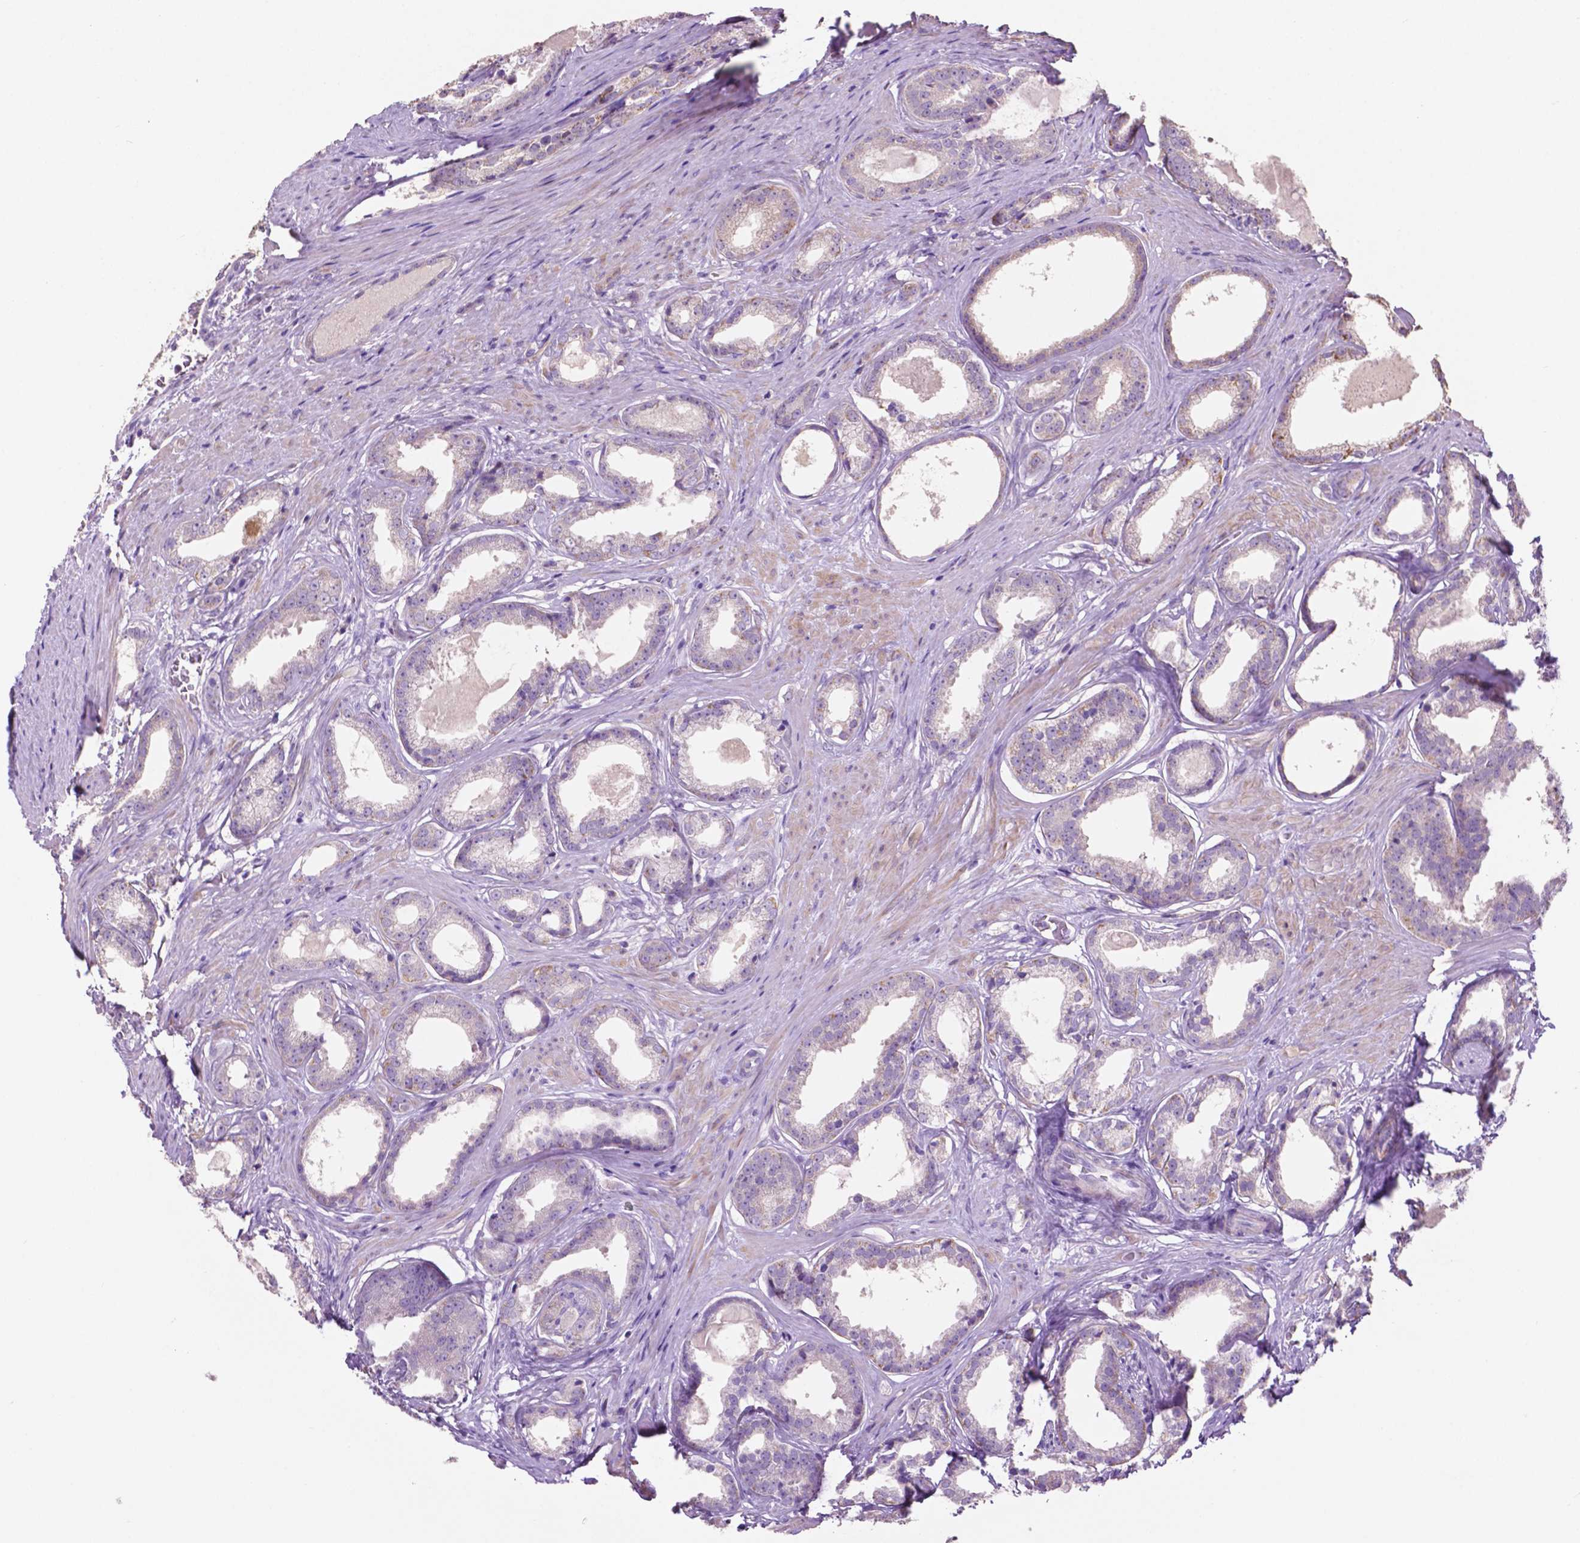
{"staining": {"intensity": "weak", "quantity": "<25%", "location": "cytoplasmic/membranous"}, "tissue": "prostate cancer", "cell_type": "Tumor cells", "image_type": "cancer", "snomed": [{"axis": "morphology", "description": "Adenocarcinoma, Low grade"}, {"axis": "topography", "description": "Prostate"}], "caption": "Low-grade adenocarcinoma (prostate) was stained to show a protein in brown. There is no significant positivity in tumor cells. Brightfield microscopy of immunohistochemistry stained with DAB (brown) and hematoxylin (blue), captured at high magnification.", "gene": "CLDN17", "patient": {"sex": "male", "age": 65}}